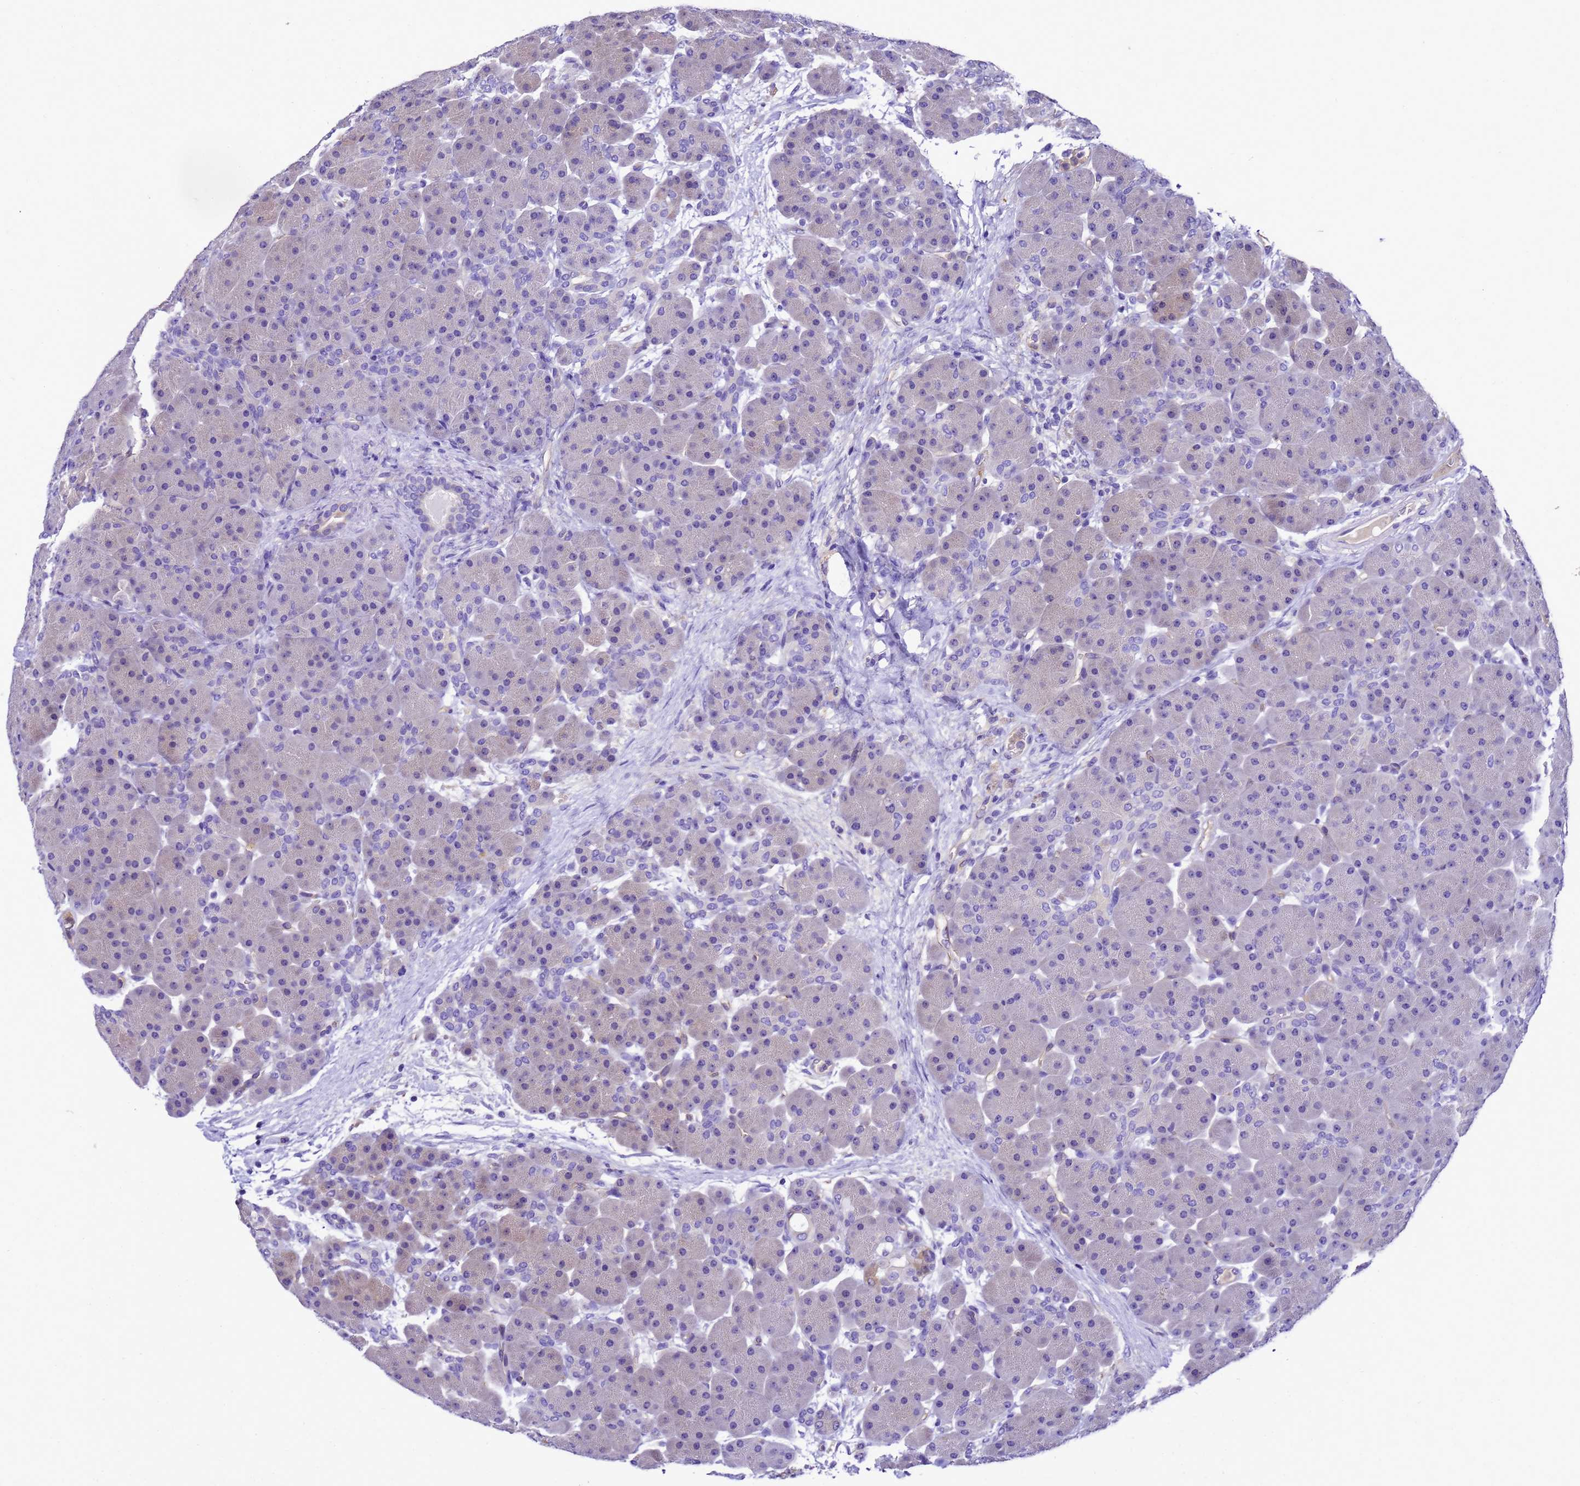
{"staining": {"intensity": "weak", "quantity": "<25%", "location": "cytoplasmic/membranous"}, "tissue": "pancreas", "cell_type": "Exocrine glandular cells", "image_type": "normal", "snomed": [{"axis": "morphology", "description": "Normal tissue, NOS"}, {"axis": "topography", "description": "Pancreas"}], "caption": "Protein analysis of benign pancreas shows no significant expression in exocrine glandular cells. The staining is performed using DAB (3,3'-diaminobenzidine) brown chromogen with nuclei counter-stained in using hematoxylin.", "gene": "UGT2A1", "patient": {"sex": "male", "age": 66}}